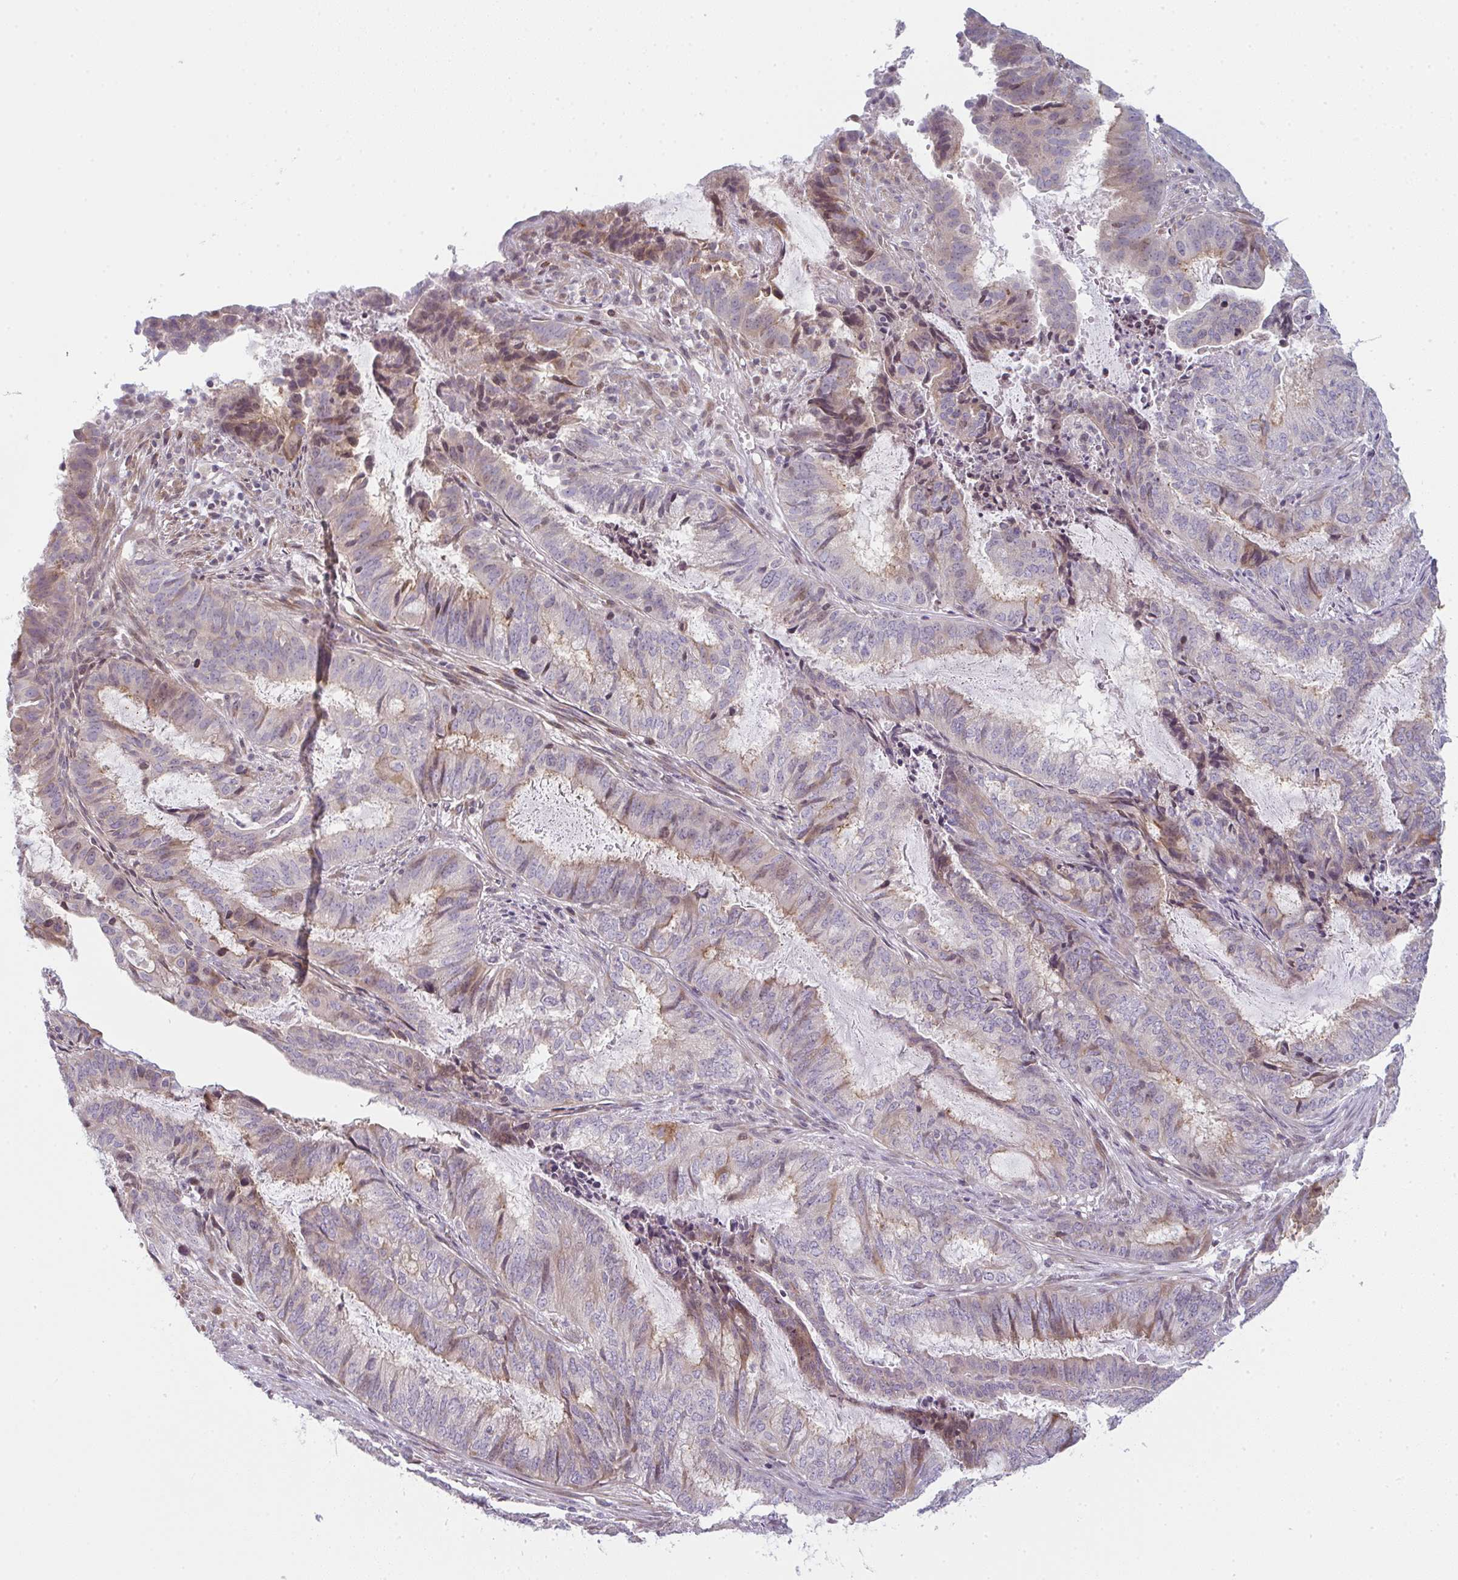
{"staining": {"intensity": "weak", "quantity": "<25%", "location": "cytoplasmic/membranous"}, "tissue": "endometrial cancer", "cell_type": "Tumor cells", "image_type": "cancer", "snomed": [{"axis": "morphology", "description": "Adenocarcinoma, NOS"}, {"axis": "topography", "description": "Endometrium"}], "caption": "Tumor cells show no significant expression in endometrial cancer.", "gene": "TMEM237", "patient": {"sex": "female", "age": 51}}